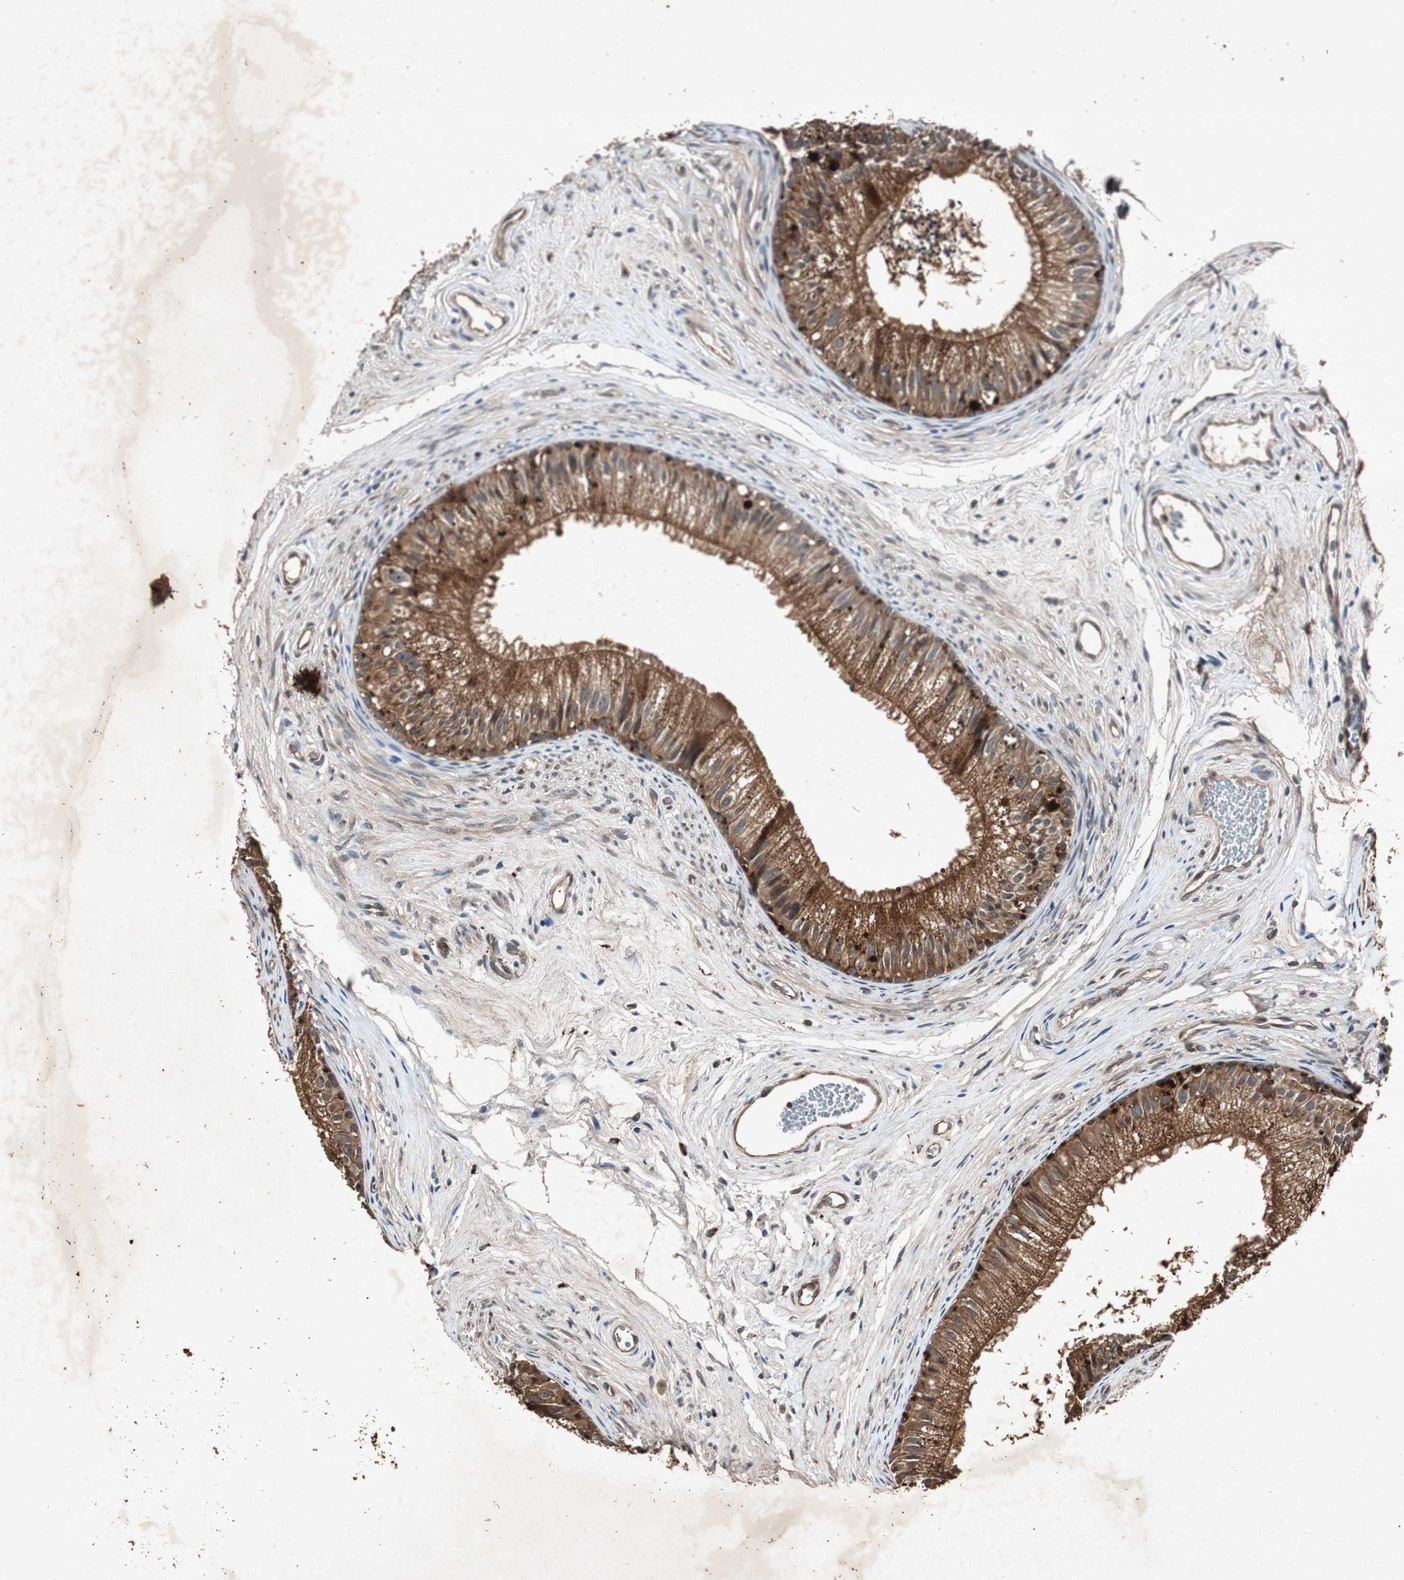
{"staining": {"intensity": "strong", "quantity": ">75%", "location": "cytoplasmic/membranous"}, "tissue": "epididymis", "cell_type": "Glandular cells", "image_type": "normal", "snomed": [{"axis": "morphology", "description": "Normal tissue, NOS"}, {"axis": "topography", "description": "Epididymis"}], "caption": "Normal epididymis demonstrates strong cytoplasmic/membranous positivity in approximately >75% of glandular cells The staining is performed using DAB (3,3'-diaminobenzidine) brown chromogen to label protein expression. The nuclei are counter-stained blue using hematoxylin..", "gene": "SLIT2", "patient": {"sex": "male", "age": 56}}